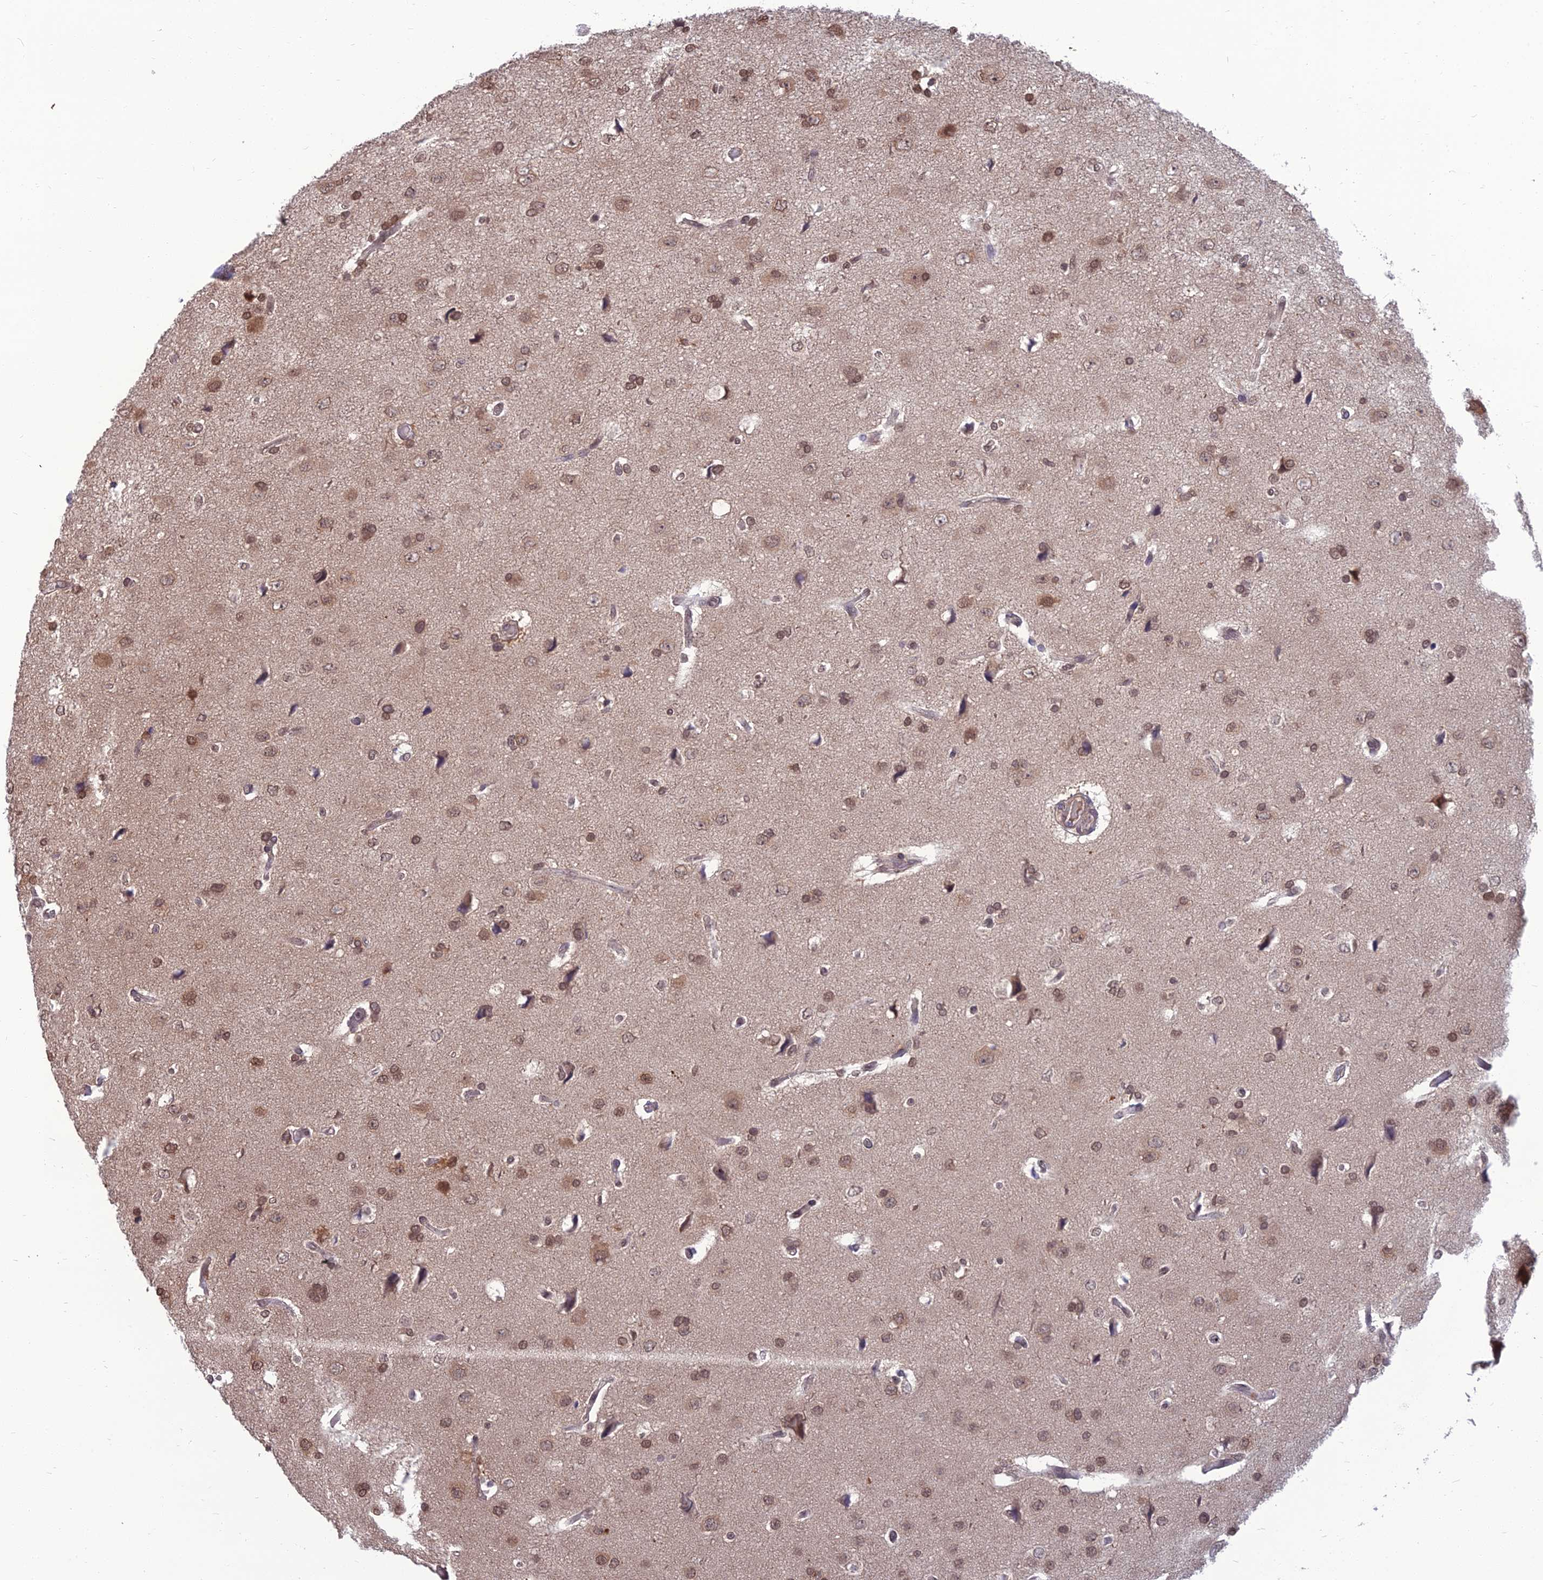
{"staining": {"intensity": "moderate", "quantity": ">75%", "location": "nuclear"}, "tissue": "glioma", "cell_type": "Tumor cells", "image_type": "cancer", "snomed": [{"axis": "morphology", "description": "Glioma, malignant, High grade"}, {"axis": "topography", "description": "Brain"}], "caption": "The micrograph demonstrates staining of glioma, revealing moderate nuclear protein staining (brown color) within tumor cells. Nuclei are stained in blue.", "gene": "OPA3", "patient": {"sex": "male", "age": 77}}